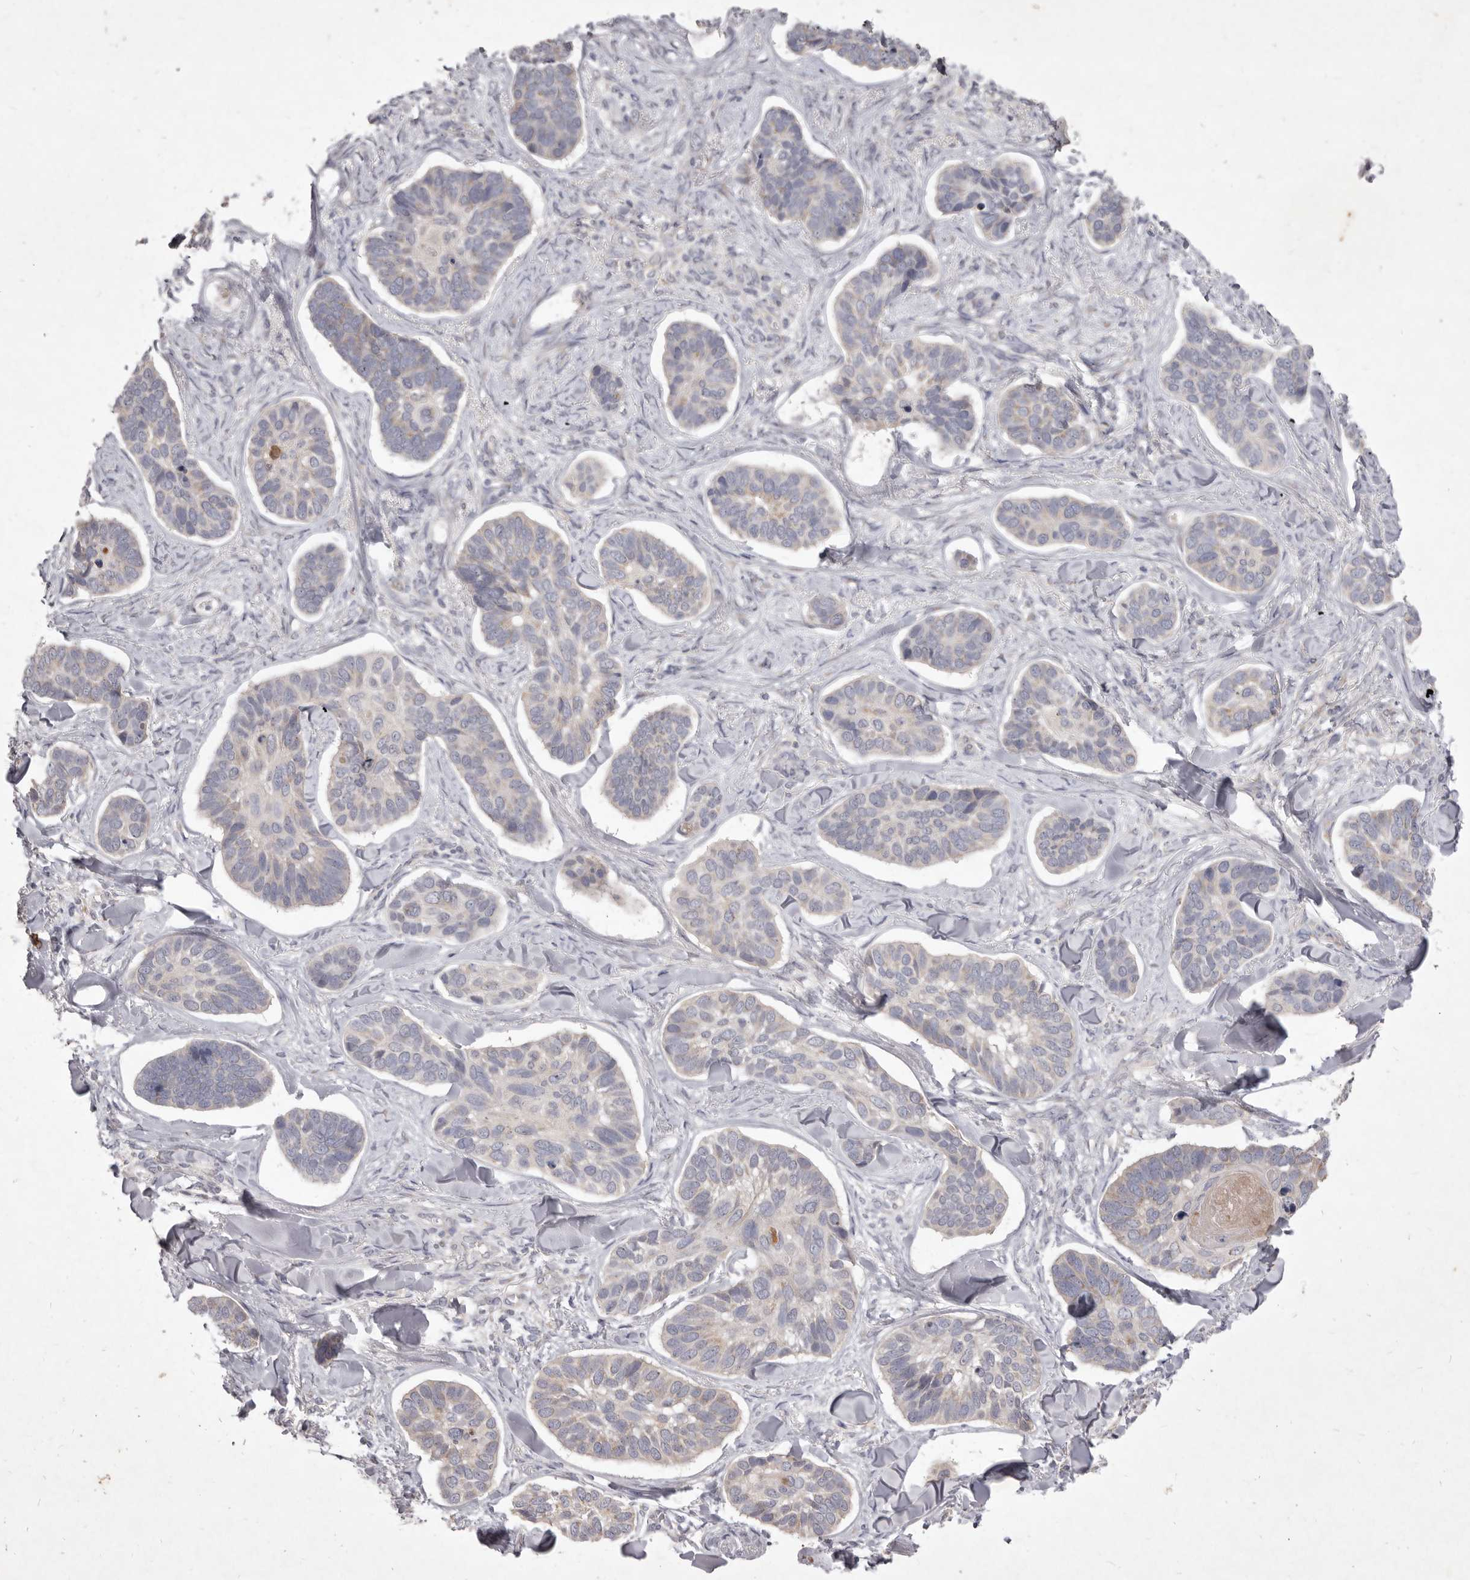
{"staining": {"intensity": "negative", "quantity": "none", "location": "none"}, "tissue": "skin cancer", "cell_type": "Tumor cells", "image_type": "cancer", "snomed": [{"axis": "morphology", "description": "Basal cell carcinoma"}, {"axis": "topography", "description": "Skin"}], "caption": "This is an immunohistochemistry photomicrograph of human basal cell carcinoma (skin). There is no expression in tumor cells.", "gene": "P2RX6", "patient": {"sex": "male", "age": 62}}